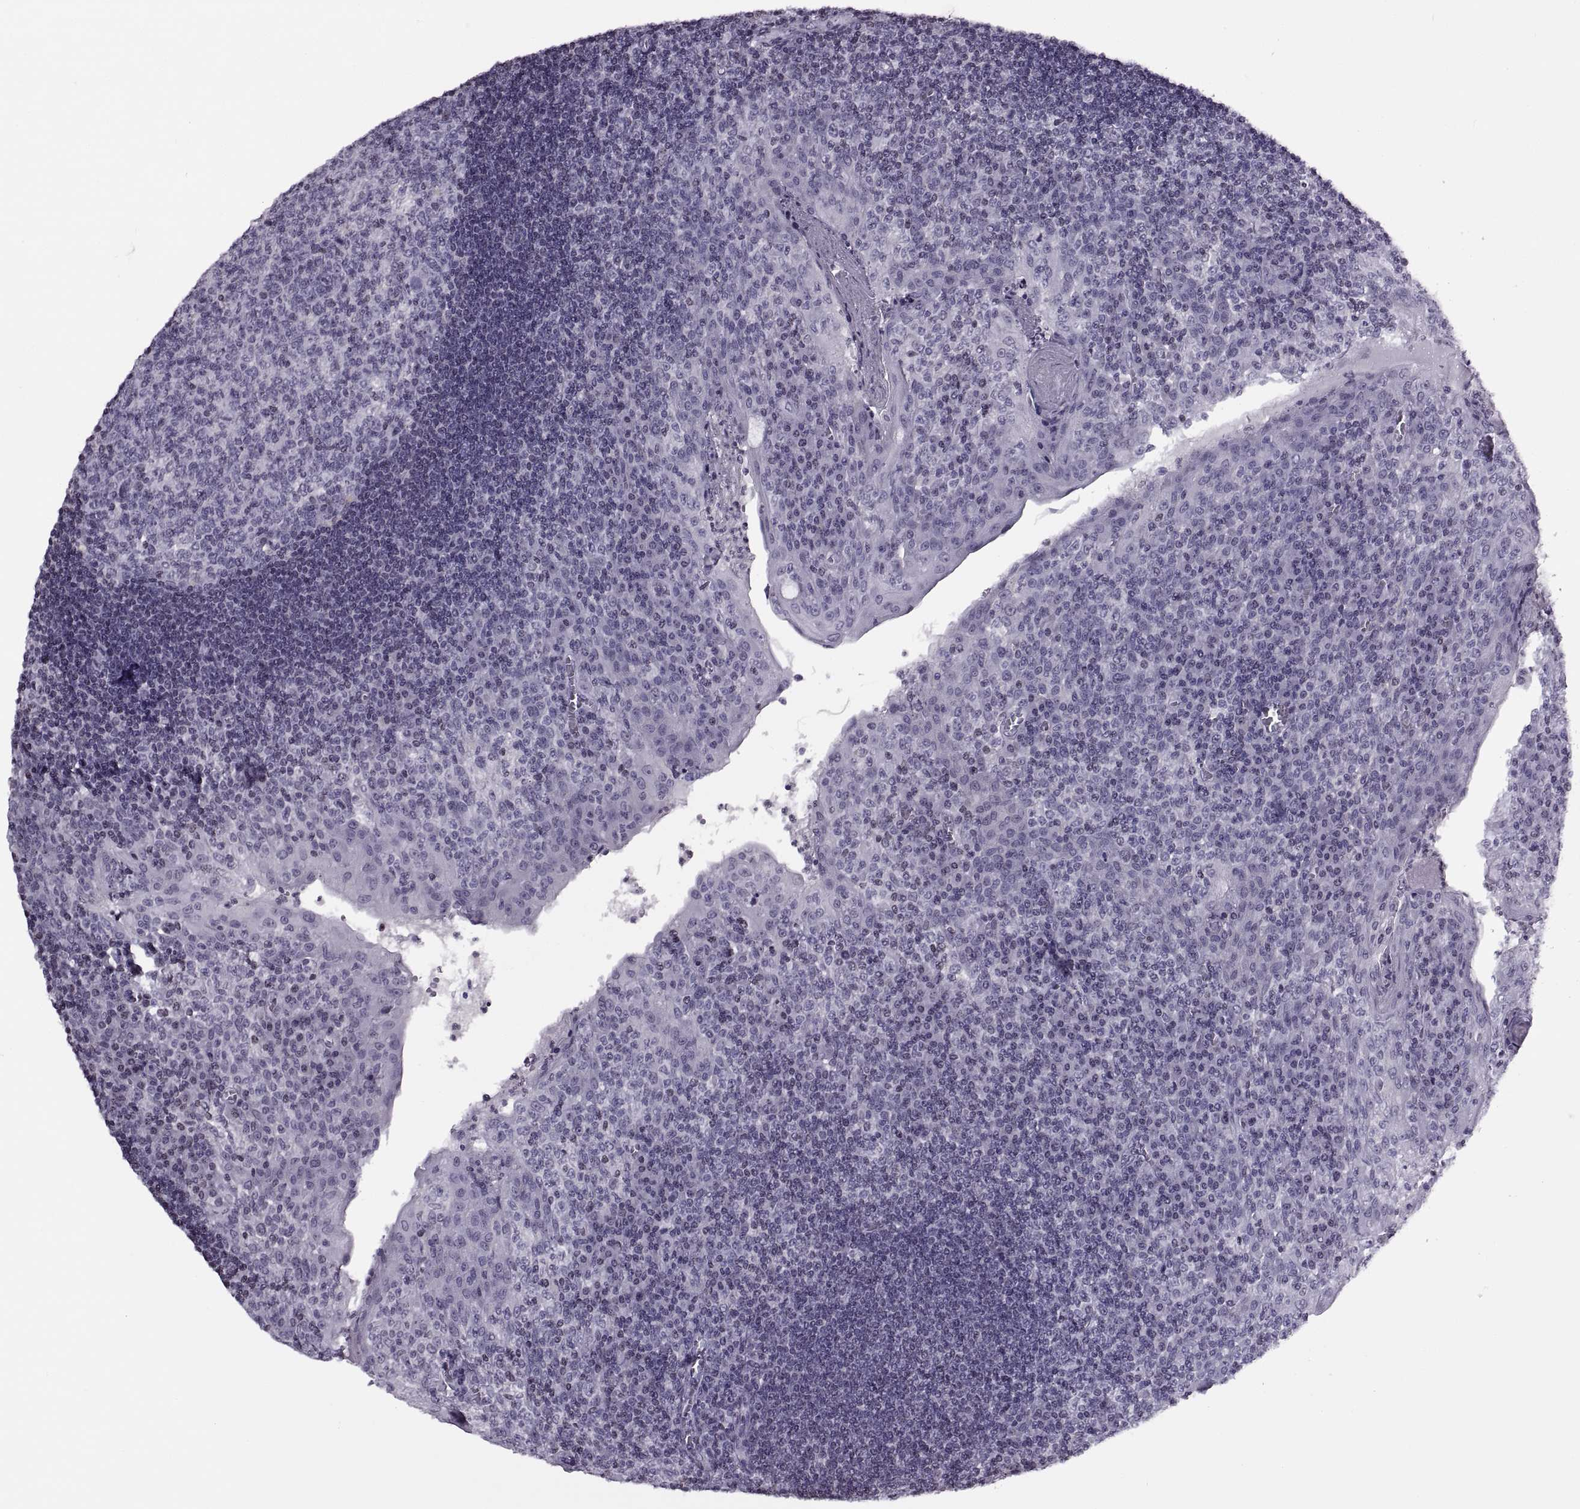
{"staining": {"intensity": "negative", "quantity": "none", "location": "none"}, "tissue": "tonsil", "cell_type": "Germinal center cells", "image_type": "normal", "snomed": [{"axis": "morphology", "description": "Normal tissue, NOS"}, {"axis": "topography", "description": "Tonsil"}], "caption": "DAB immunohistochemical staining of benign human tonsil shows no significant expression in germinal center cells.", "gene": "H1", "patient": {"sex": "female", "age": 12}}